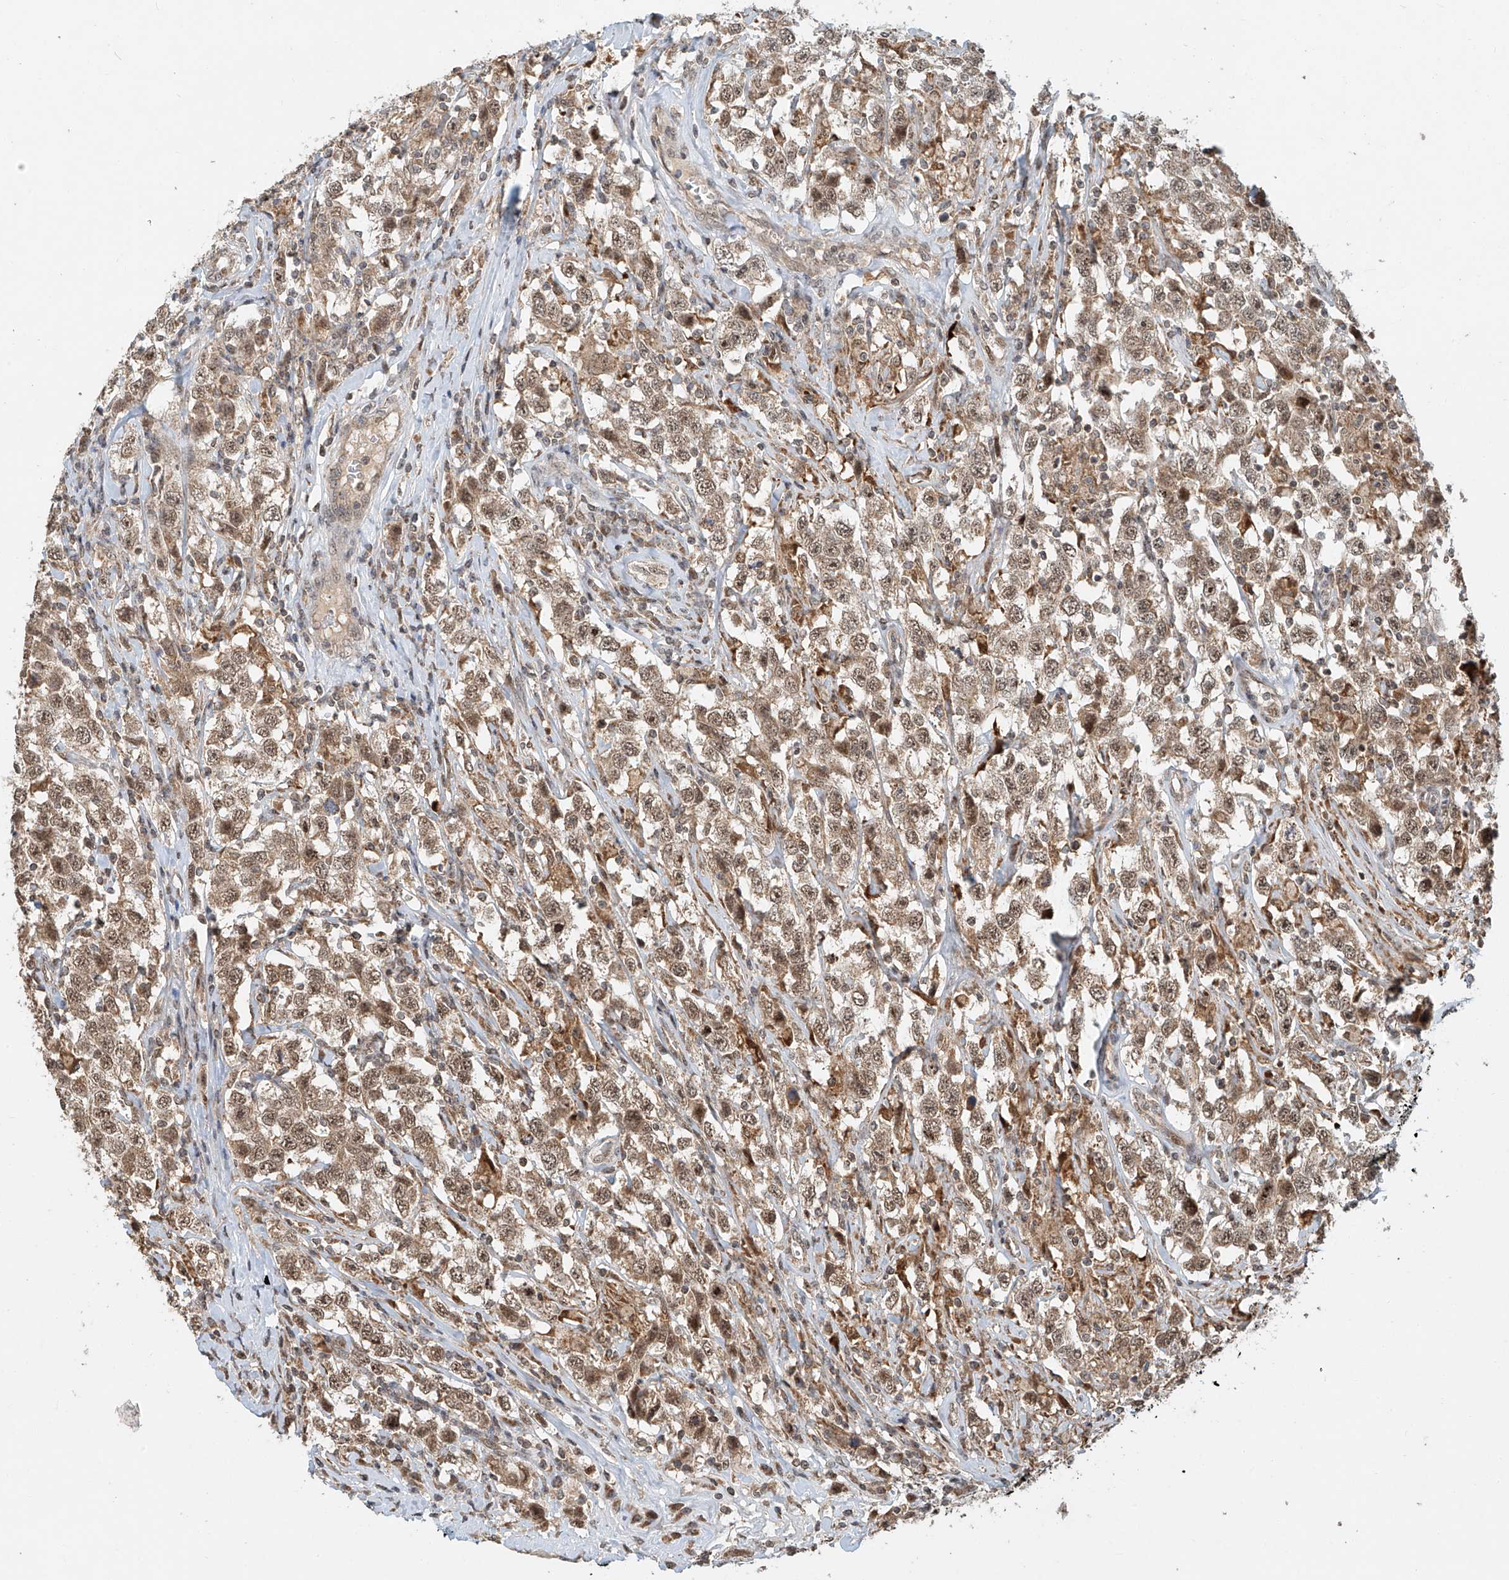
{"staining": {"intensity": "weak", "quantity": ">75%", "location": "cytoplasmic/membranous,nuclear"}, "tissue": "testis cancer", "cell_type": "Tumor cells", "image_type": "cancer", "snomed": [{"axis": "morphology", "description": "Seminoma, NOS"}, {"axis": "topography", "description": "Testis"}], "caption": "The image demonstrates a brown stain indicating the presence of a protein in the cytoplasmic/membranous and nuclear of tumor cells in testis seminoma. The staining was performed using DAB, with brown indicating positive protein expression. Nuclei are stained blue with hematoxylin.", "gene": "SYTL3", "patient": {"sex": "male", "age": 41}}